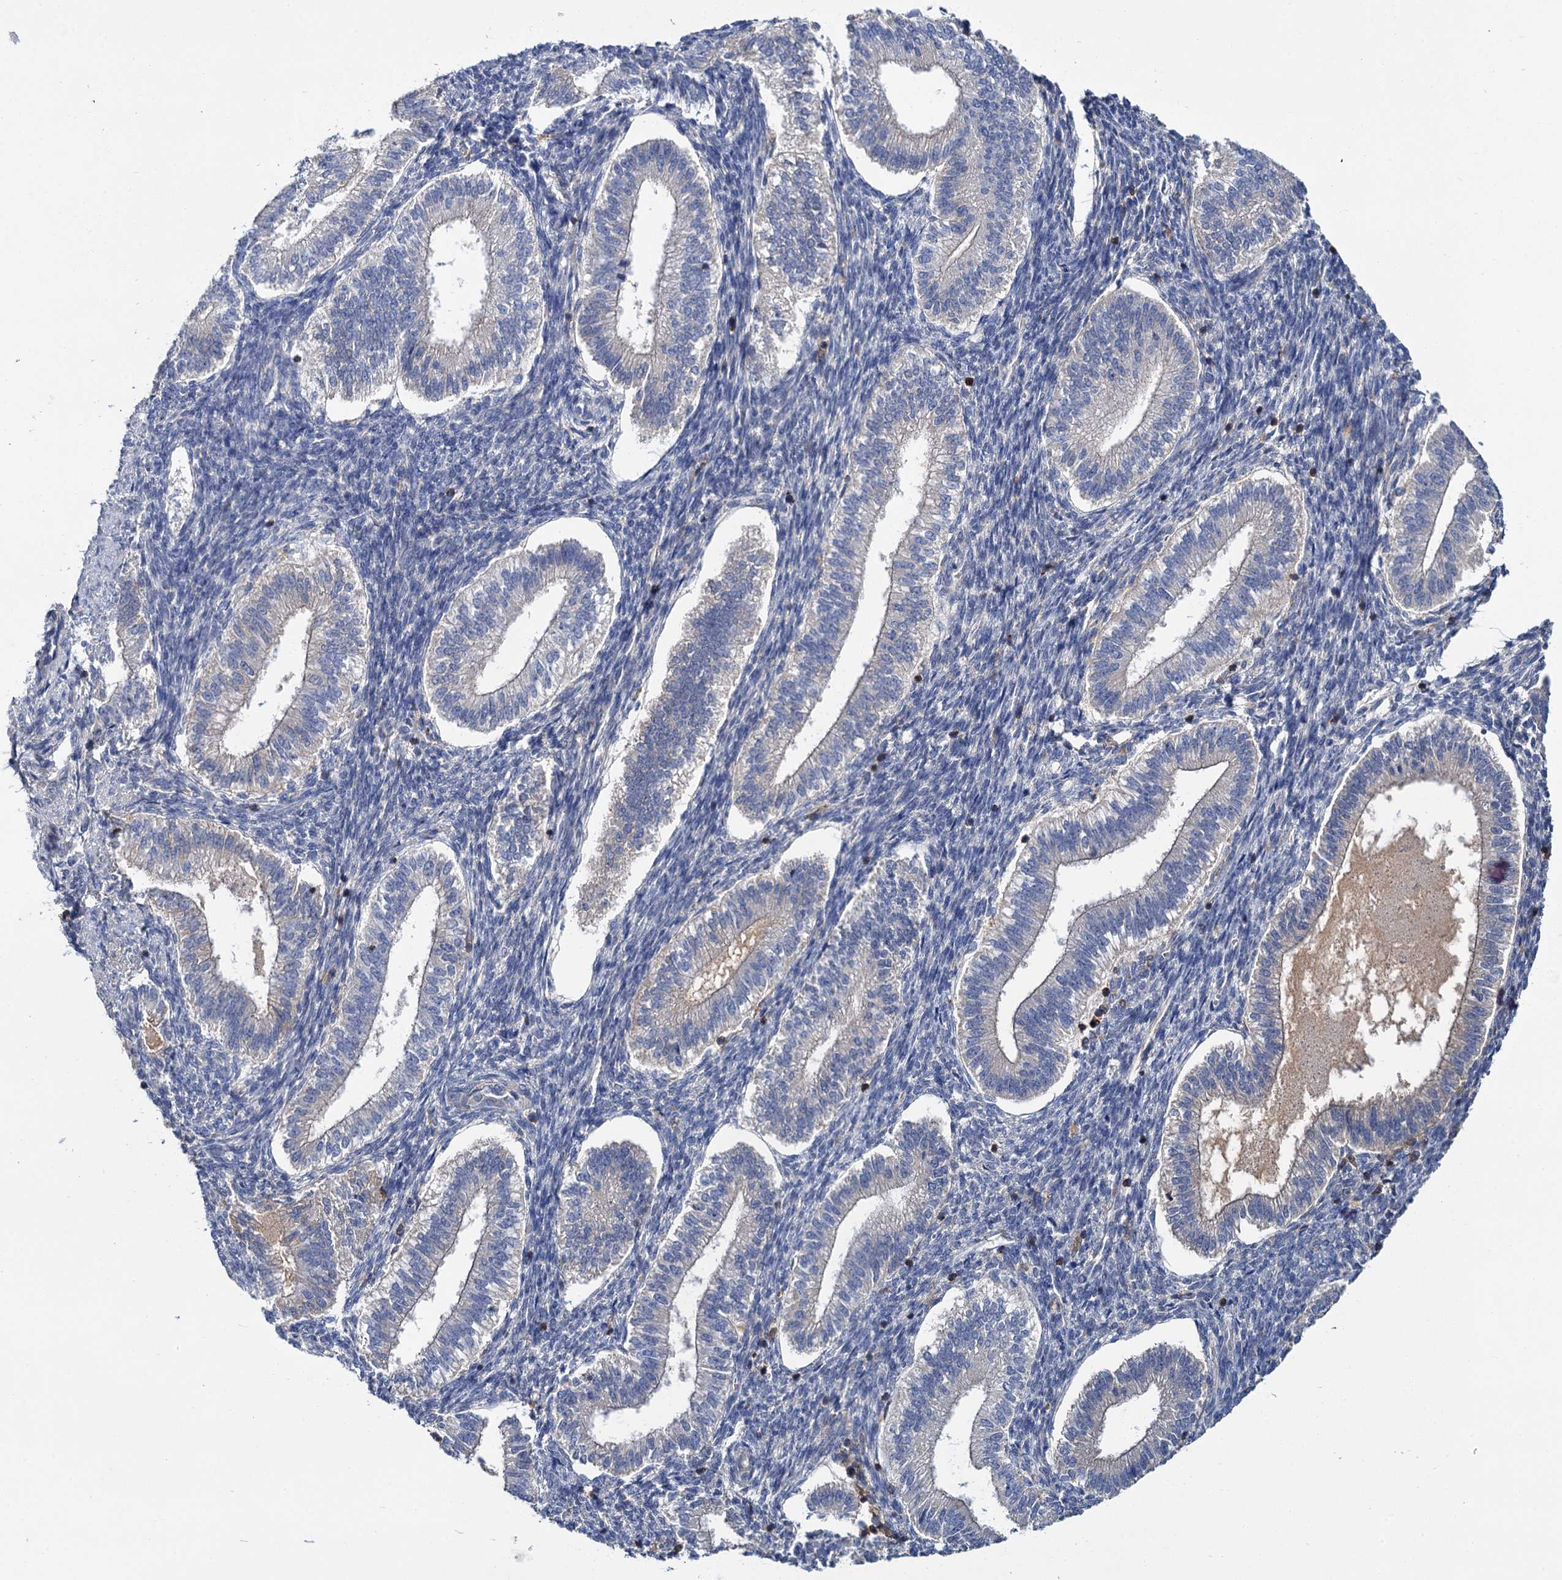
{"staining": {"intensity": "negative", "quantity": "none", "location": "none"}, "tissue": "endometrium", "cell_type": "Cells in endometrial stroma", "image_type": "normal", "snomed": [{"axis": "morphology", "description": "Normal tissue, NOS"}, {"axis": "topography", "description": "Endometrium"}], "caption": "The immunohistochemistry (IHC) micrograph has no significant staining in cells in endometrial stroma of endometrium. (Immunohistochemistry (ihc), brightfield microscopy, high magnification).", "gene": "FGFR2", "patient": {"sex": "female", "age": 25}}